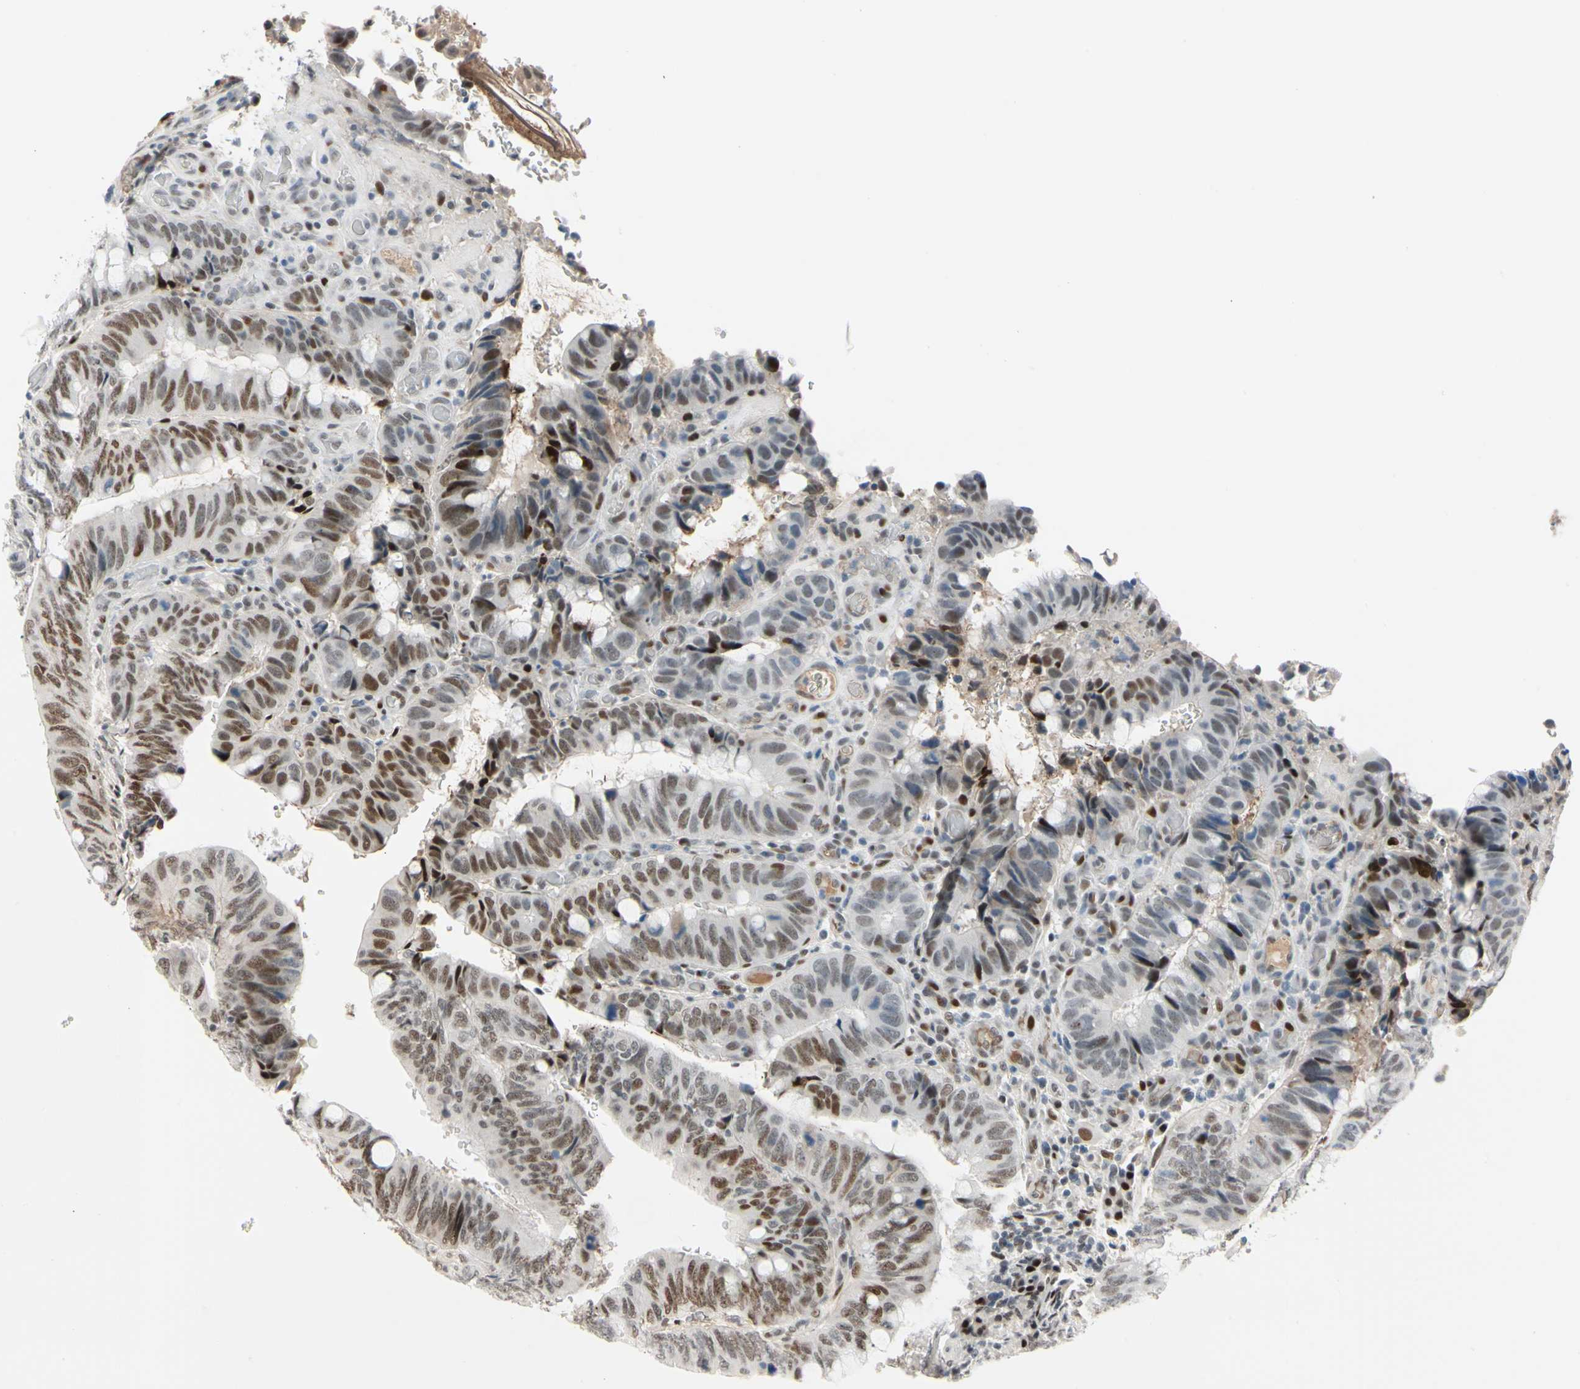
{"staining": {"intensity": "moderate", "quantity": ">75%", "location": "nuclear"}, "tissue": "colorectal cancer", "cell_type": "Tumor cells", "image_type": "cancer", "snomed": [{"axis": "morphology", "description": "Normal tissue, NOS"}, {"axis": "morphology", "description": "Adenocarcinoma, NOS"}, {"axis": "topography", "description": "Rectum"}, {"axis": "topography", "description": "Peripheral nerve tissue"}], "caption": "Human adenocarcinoma (colorectal) stained with a protein marker demonstrates moderate staining in tumor cells.", "gene": "FOXO3", "patient": {"sex": "male", "age": 92}}